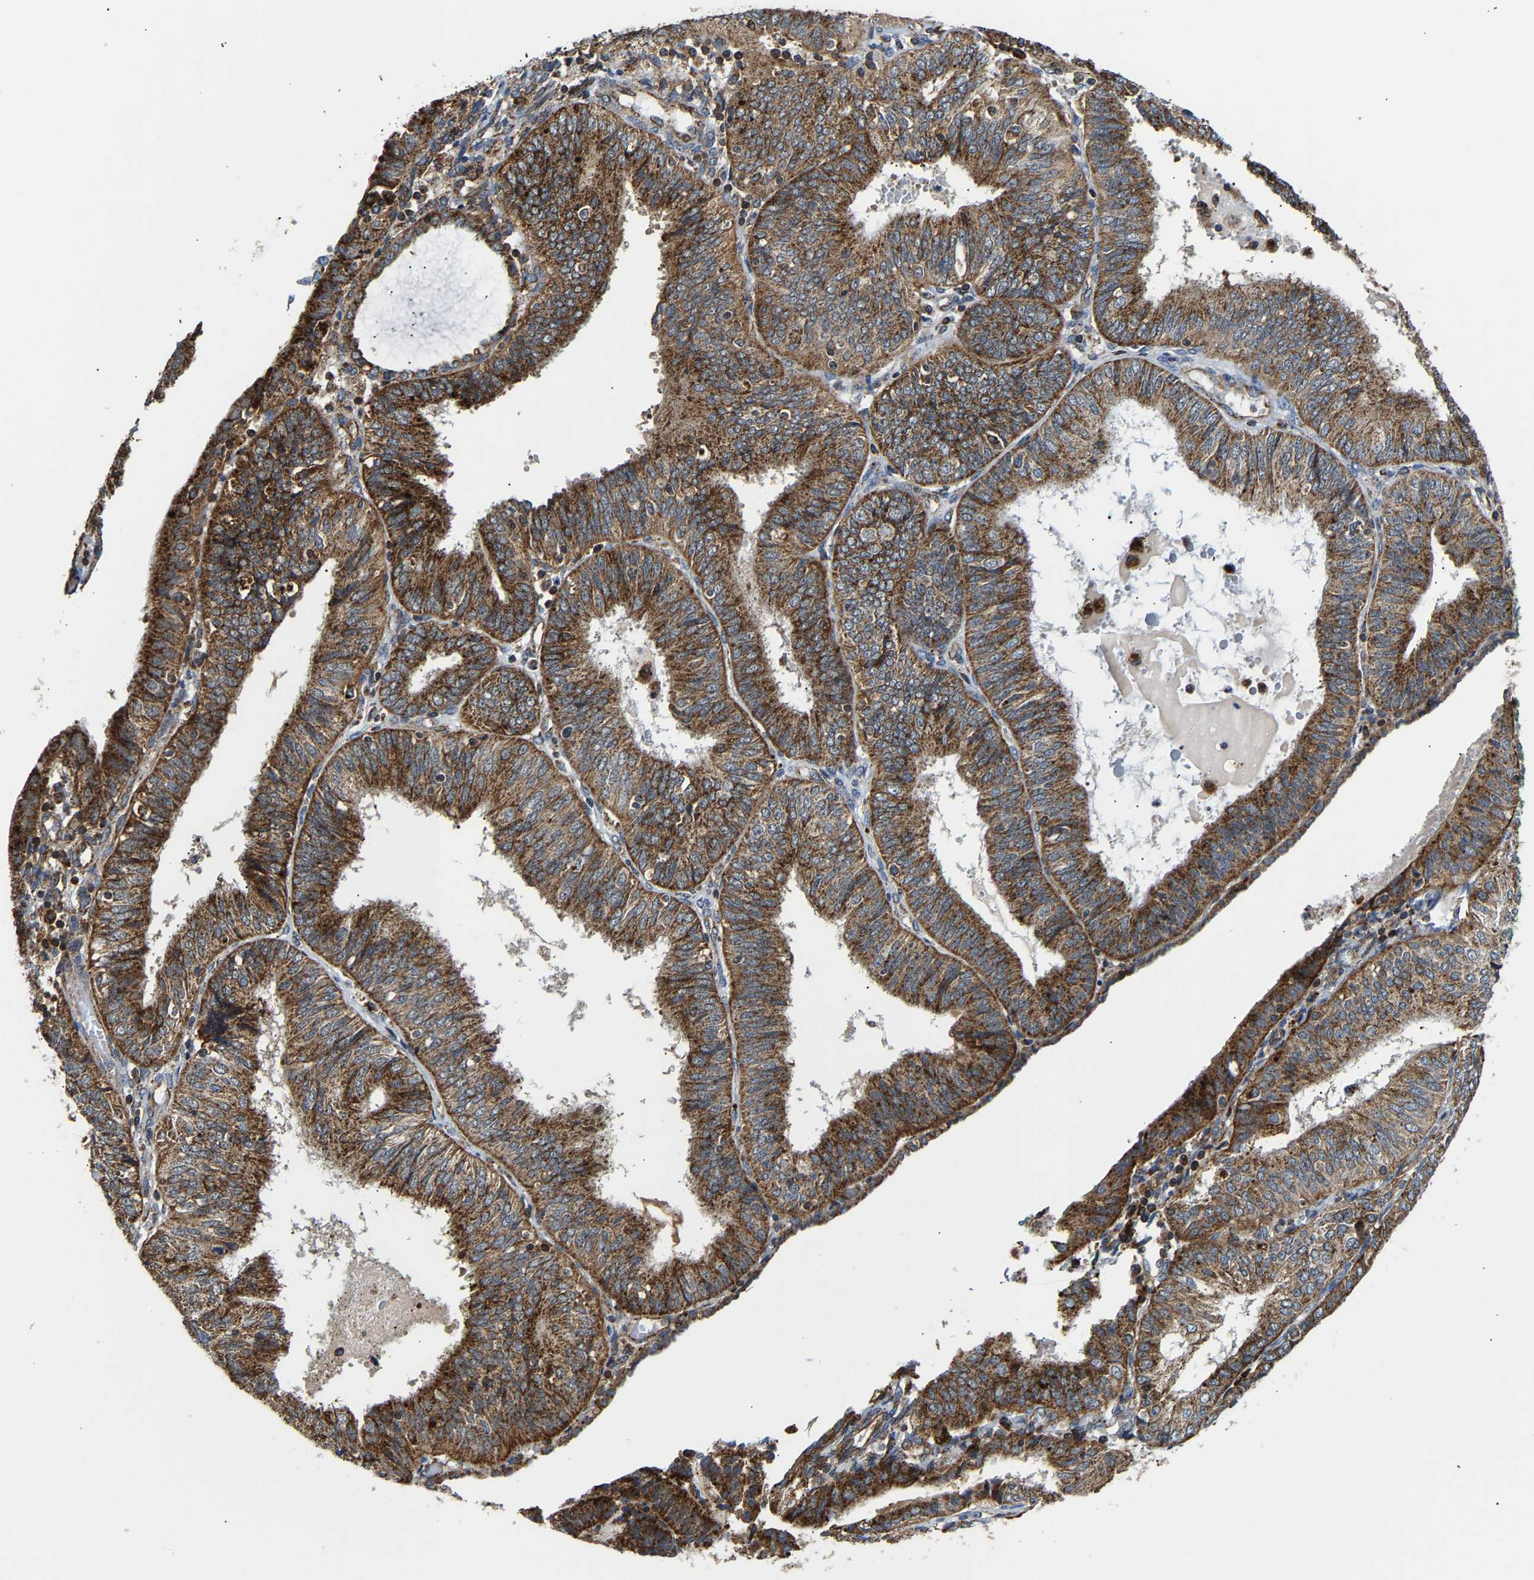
{"staining": {"intensity": "moderate", "quantity": ">75%", "location": "cytoplasmic/membranous"}, "tissue": "endometrial cancer", "cell_type": "Tumor cells", "image_type": "cancer", "snomed": [{"axis": "morphology", "description": "Adenocarcinoma, NOS"}, {"axis": "topography", "description": "Endometrium"}], "caption": "Moderate cytoplasmic/membranous expression for a protein is seen in approximately >75% of tumor cells of adenocarcinoma (endometrial) using IHC.", "gene": "GIMAP7", "patient": {"sex": "female", "age": 58}}